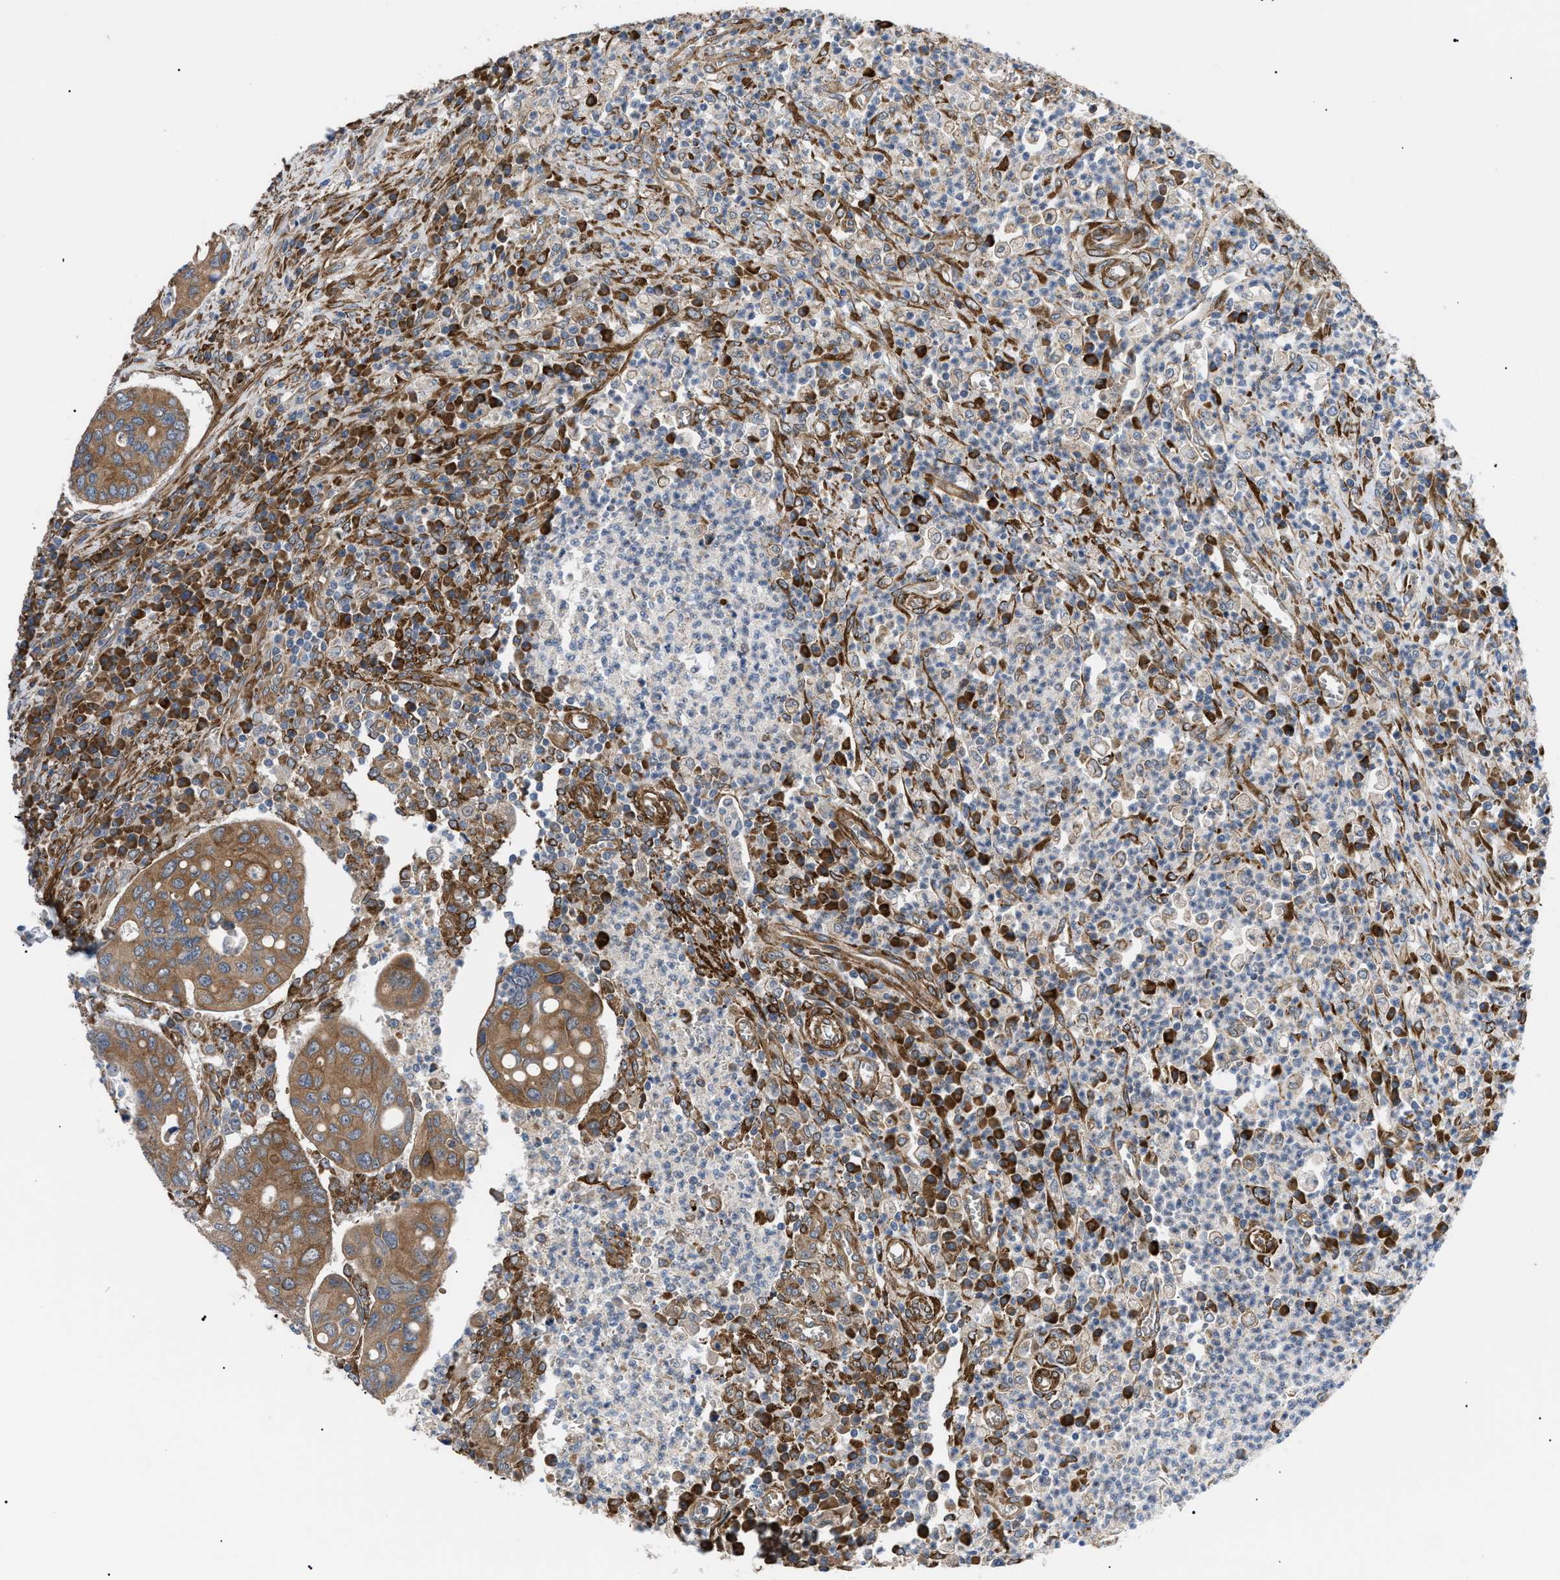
{"staining": {"intensity": "moderate", "quantity": ">75%", "location": "cytoplasmic/membranous"}, "tissue": "colorectal cancer", "cell_type": "Tumor cells", "image_type": "cancer", "snomed": [{"axis": "morphology", "description": "Inflammation, NOS"}, {"axis": "morphology", "description": "Adenocarcinoma, NOS"}, {"axis": "topography", "description": "Colon"}], "caption": "Brown immunohistochemical staining in human colorectal adenocarcinoma shows moderate cytoplasmic/membranous expression in approximately >75% of tumor cells.", "gene": "MYO10", "patient": {"sex": "male", "age": 72}}